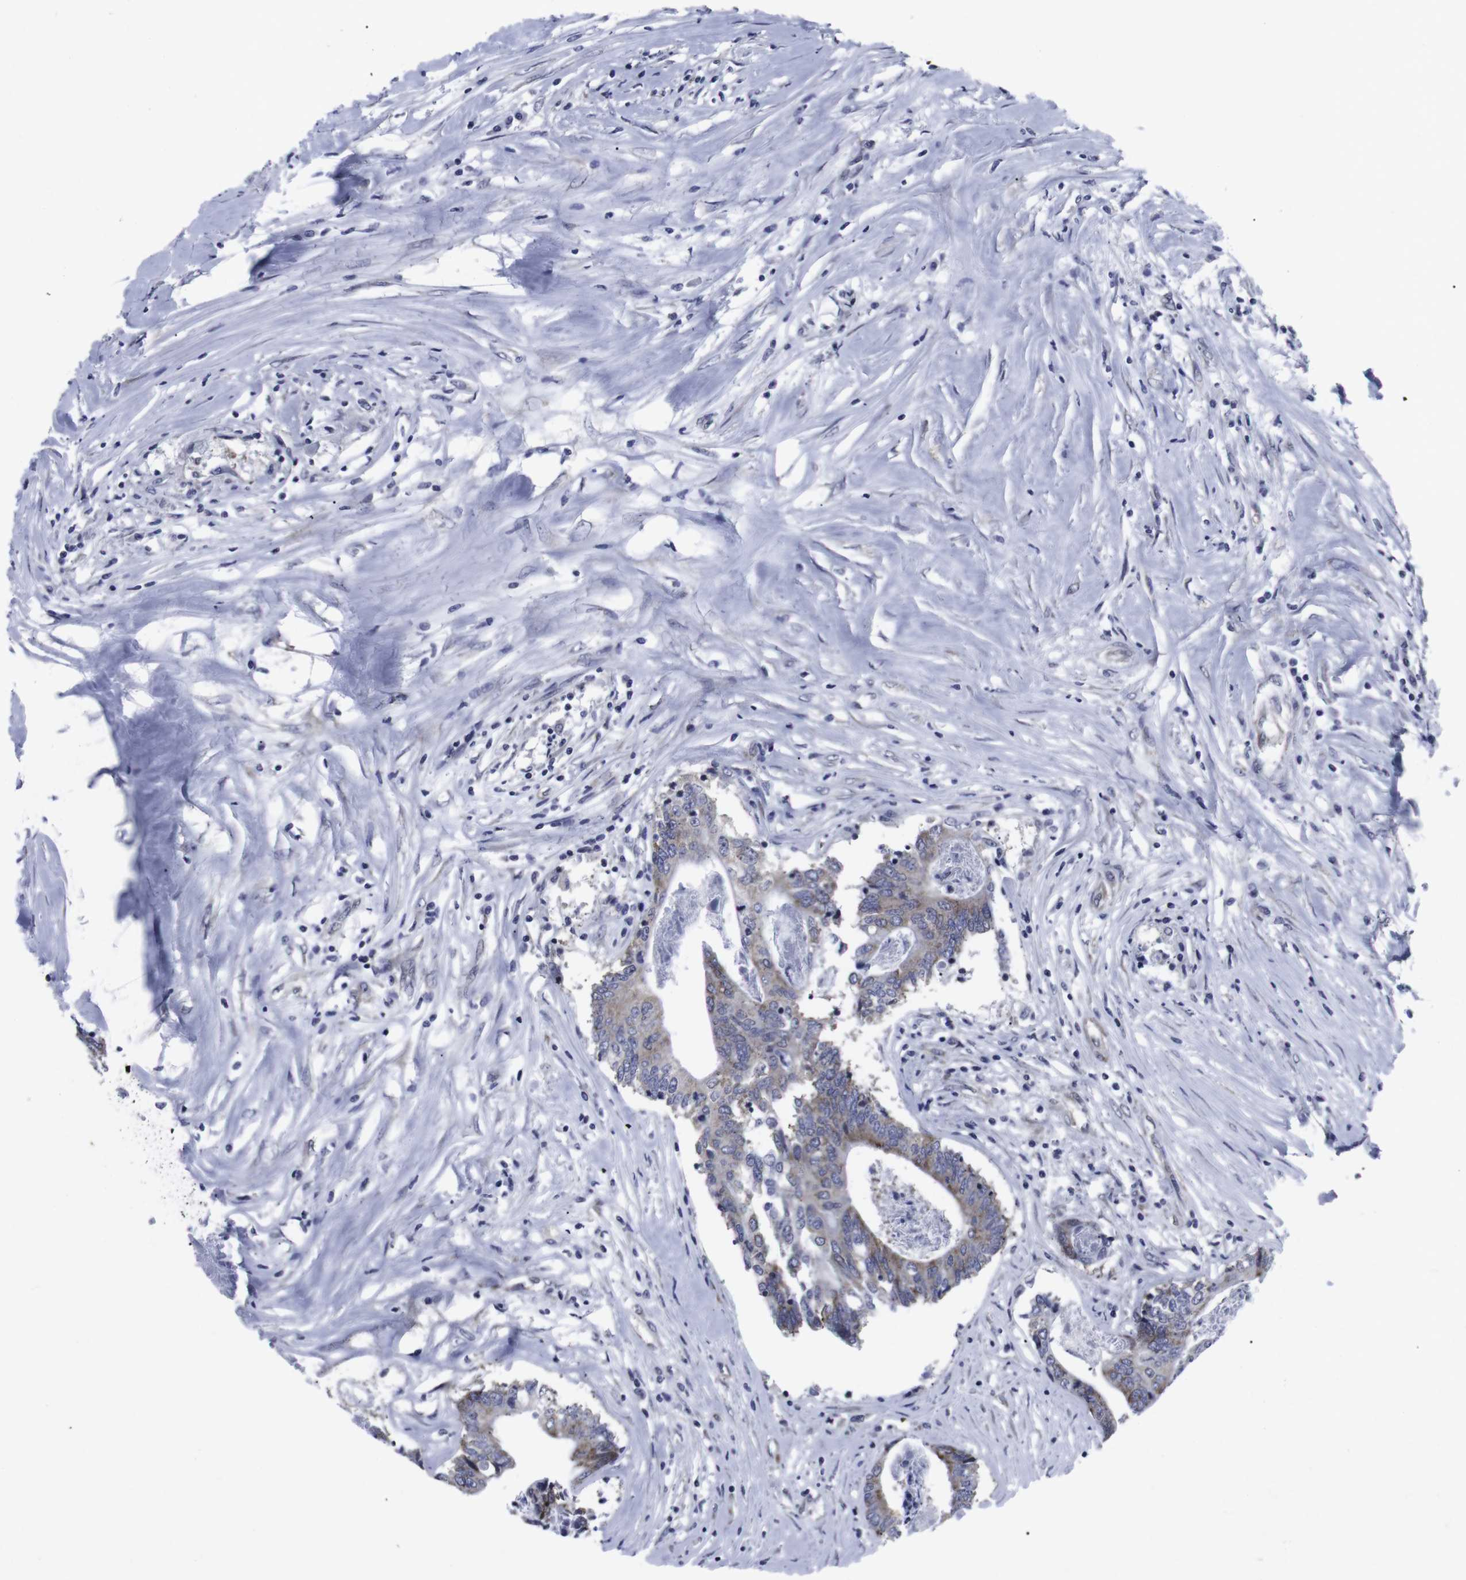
{"staining": {"intensity": "moderate", "quantity": ">75%", "location": "cytoplasmic/membranous"}, "tissue": "colorectal cancer", "cell_type": "Tumor cells", "image_type": "cancer", "snomed": [{"axis": "morphology", "description": "Adenocarcinoma, NOS"}, {"axis": "topography", "description": "Rectum"}], "caption": "Tumor cells display medium levels of moderate cytoplasmic/membranous staining in about >75% of cells in colorectal cancer (adenocarcinoma).", "gene": "GEMIN2", "patient": {"sex": "male", "age": 63}}